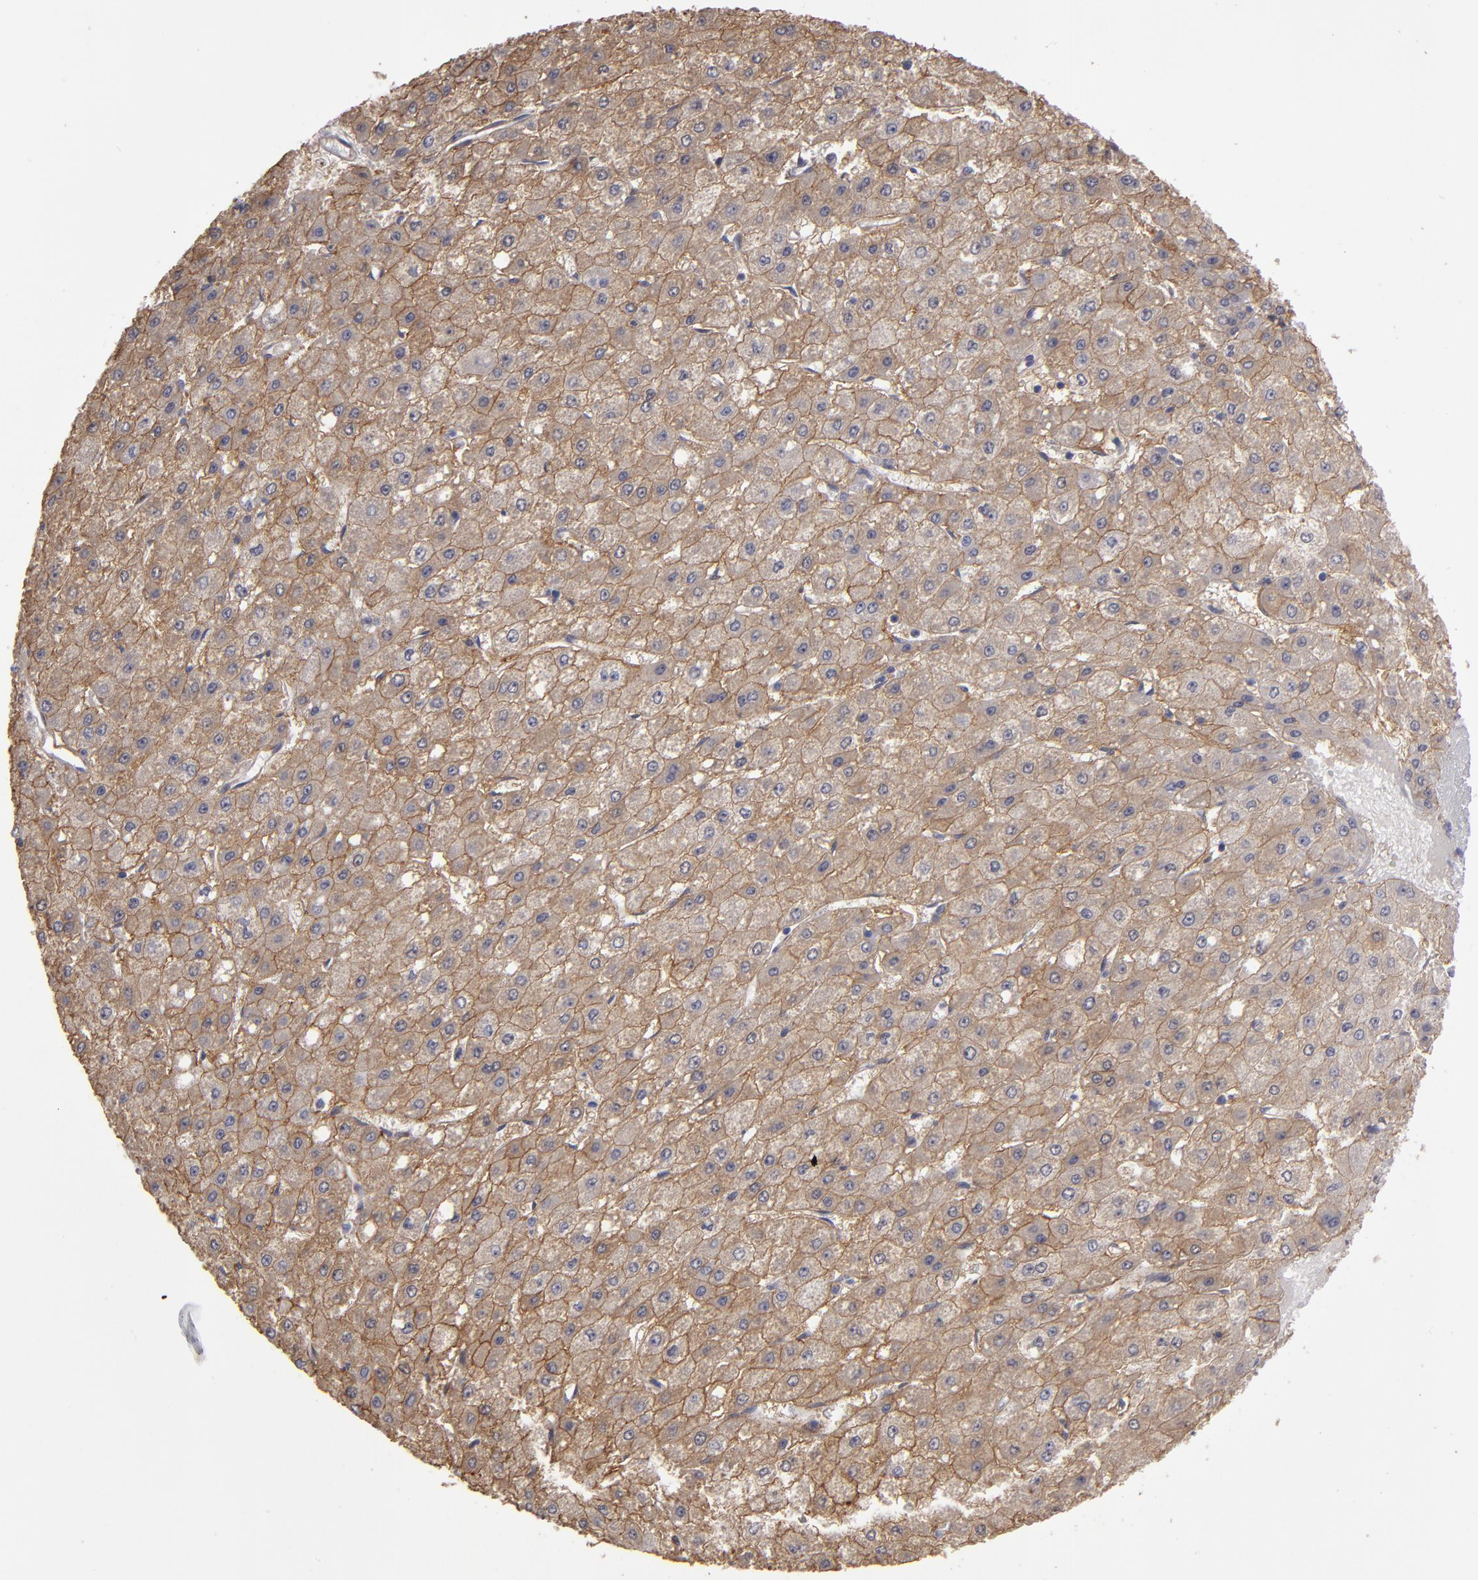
{"staining": {"intensity": "moderate", "quantity": ">75%", "location": "cytoplasmic/membranous"}, "tissue": "liver cancer", "cell_type": "Tumor cells", "image_type": "cancer", "snomed": [{"axis": "morphology", "description": "Carcinoma, Hepatocellular, NOS"}, {"axis": "topography", "description": "Liver"}], "caption": "Immunohistochemistry (IHC) (DAB (3,3'-diaminobenzidine)) staining of liver hepatocellular carcinoma shows moderate cytoplasmic/membranous protein expression in approximately >75% of tumor cells.", "gene": "NDRG2", "patient": {"sex": "female", "age": 52}}